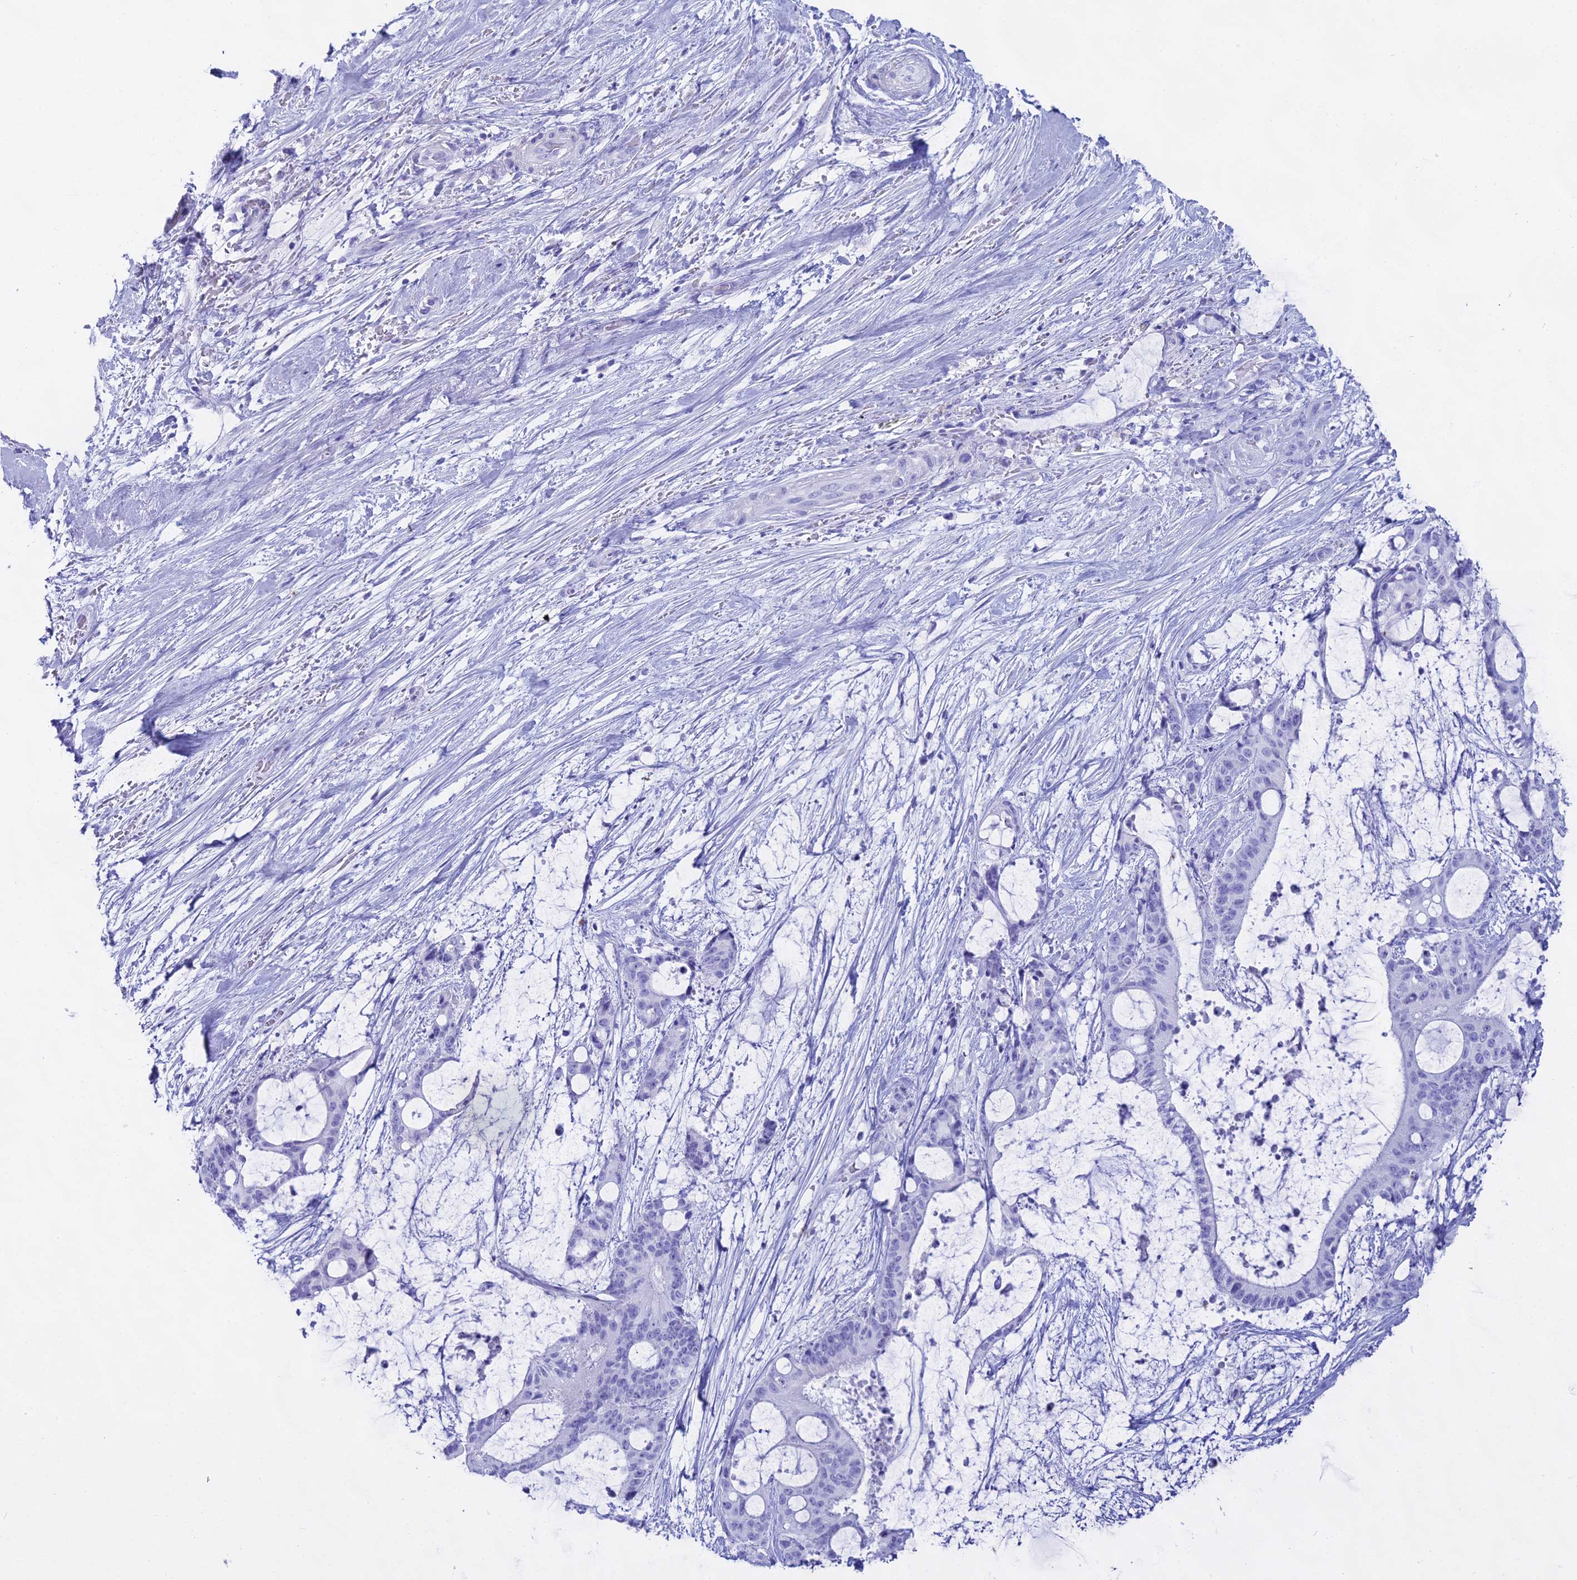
{"staining": {"intensity": "negative", "quantity": "none", "location": "none"}, "tissue": "liver cancer", "cell_type": "Tumor cells", "image_type": "cancer", "snomed": [{"axis": "morphology", "description": "Normal tissue, NOS"}, {"axis": "morphology", "description": "Cholangiocarcinoma"}, {"axis": "topography", "description": "Liver"}, {"axis": "topography", "description": "Peripheral nerve tissue"}], "caption": "Immunohistochemistry (IHC) of liver cancer (cholangiocarcinoma) demonstrates no expression in tumor cells. (DAB immunohistochemistry, high magnification).", "gene": "CGB2", "patient": {"sex": "female", "age": 73}}